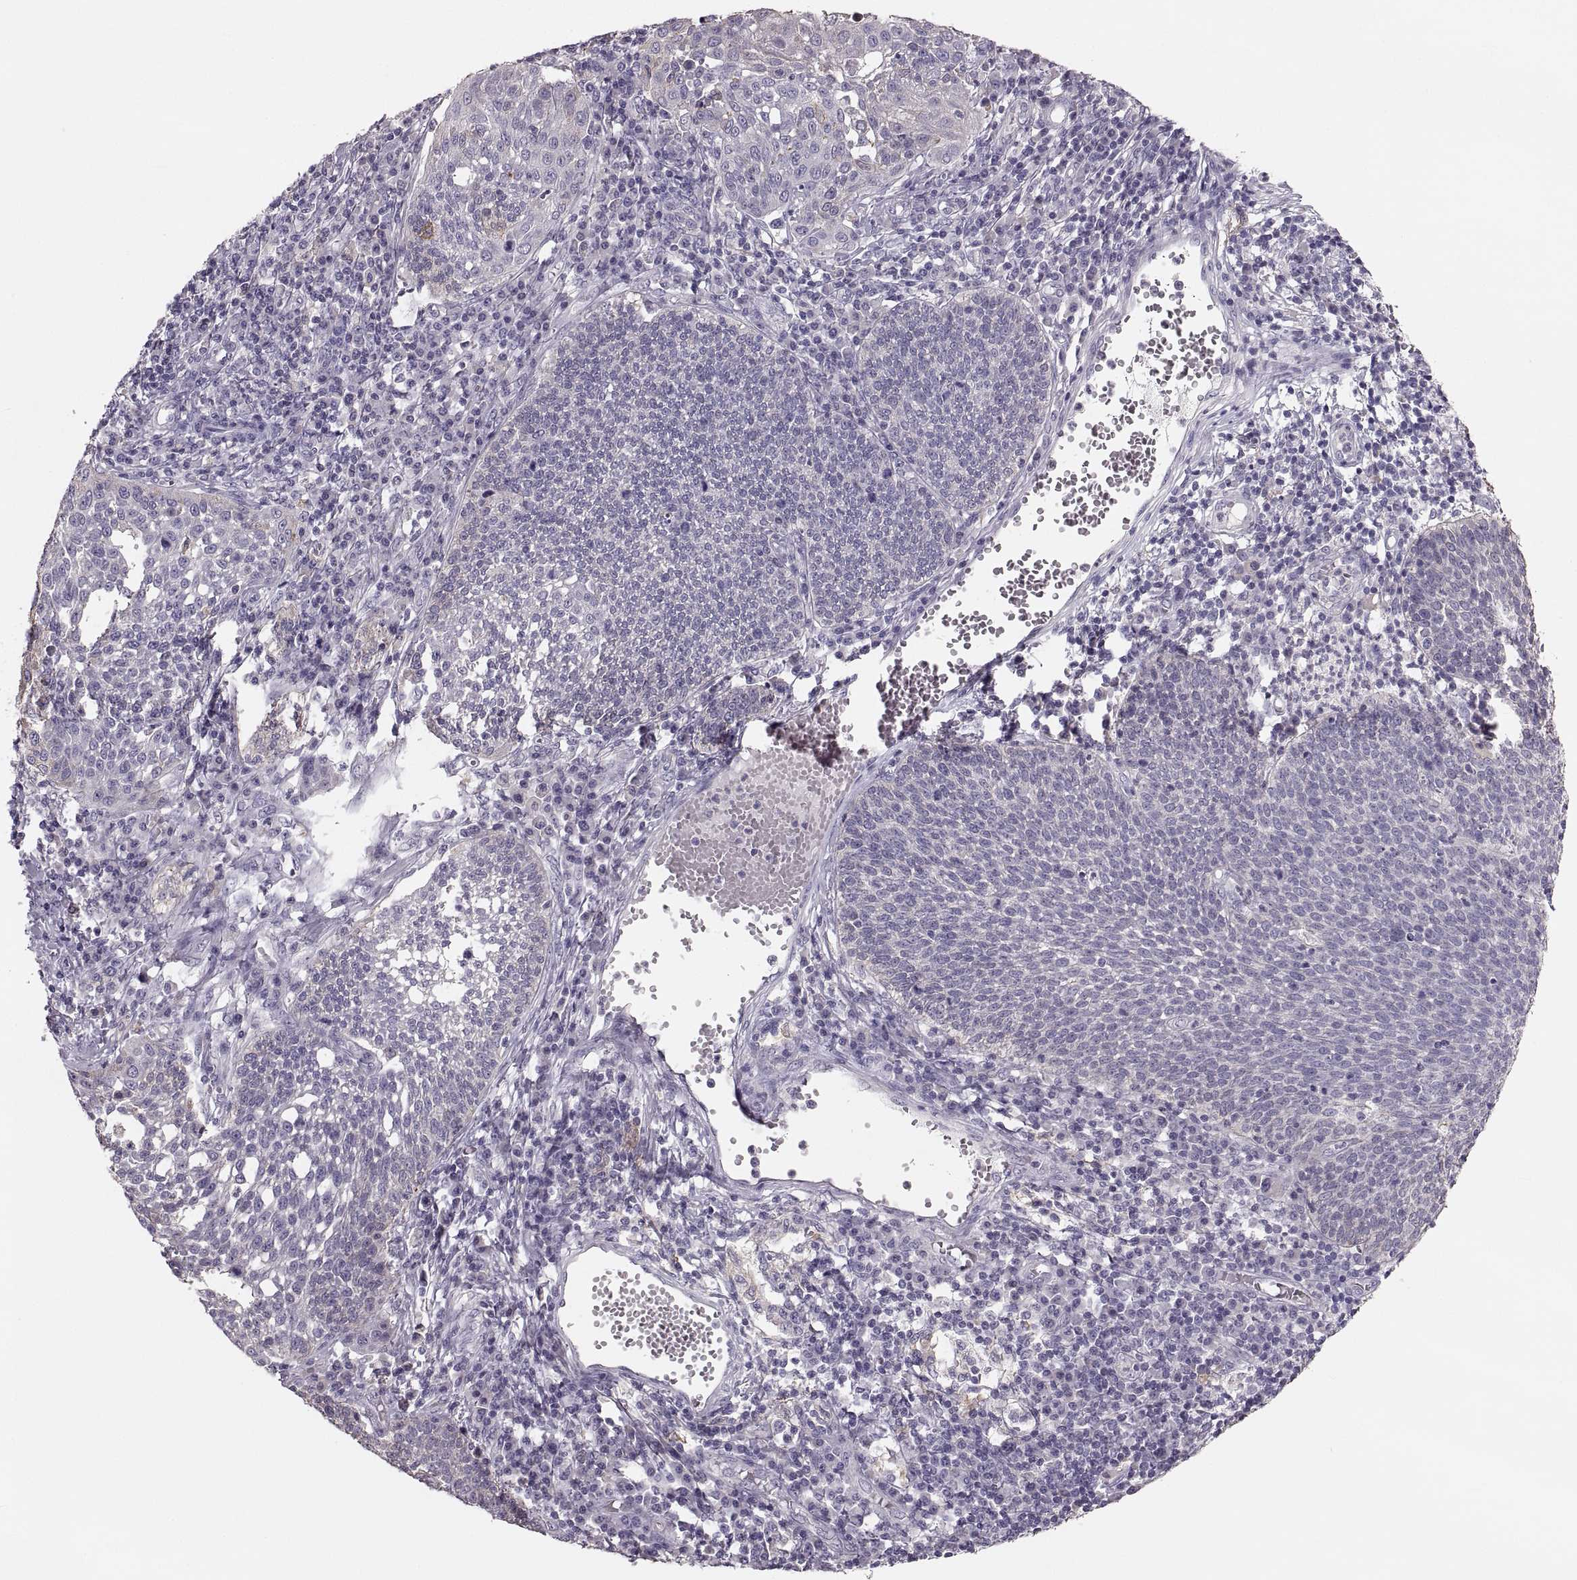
{"staining": {"intensity": "negative", "quantity": "none", "location": "none"}, "tissue": "cervical cancer", "cell_type": "Tumor cells", "image_type": "cancer", "snomed": [{"axis": "morphology", "description": "Squamous cell carcinoma, NOS"}, {"axis": "topography", "description": "Cervix"}], "caption": "Tumor cells are negative for protein expression in human cervical cancer.", "gene": "RUNDC3A", "patient": {"sex": "female", "age": 34}}